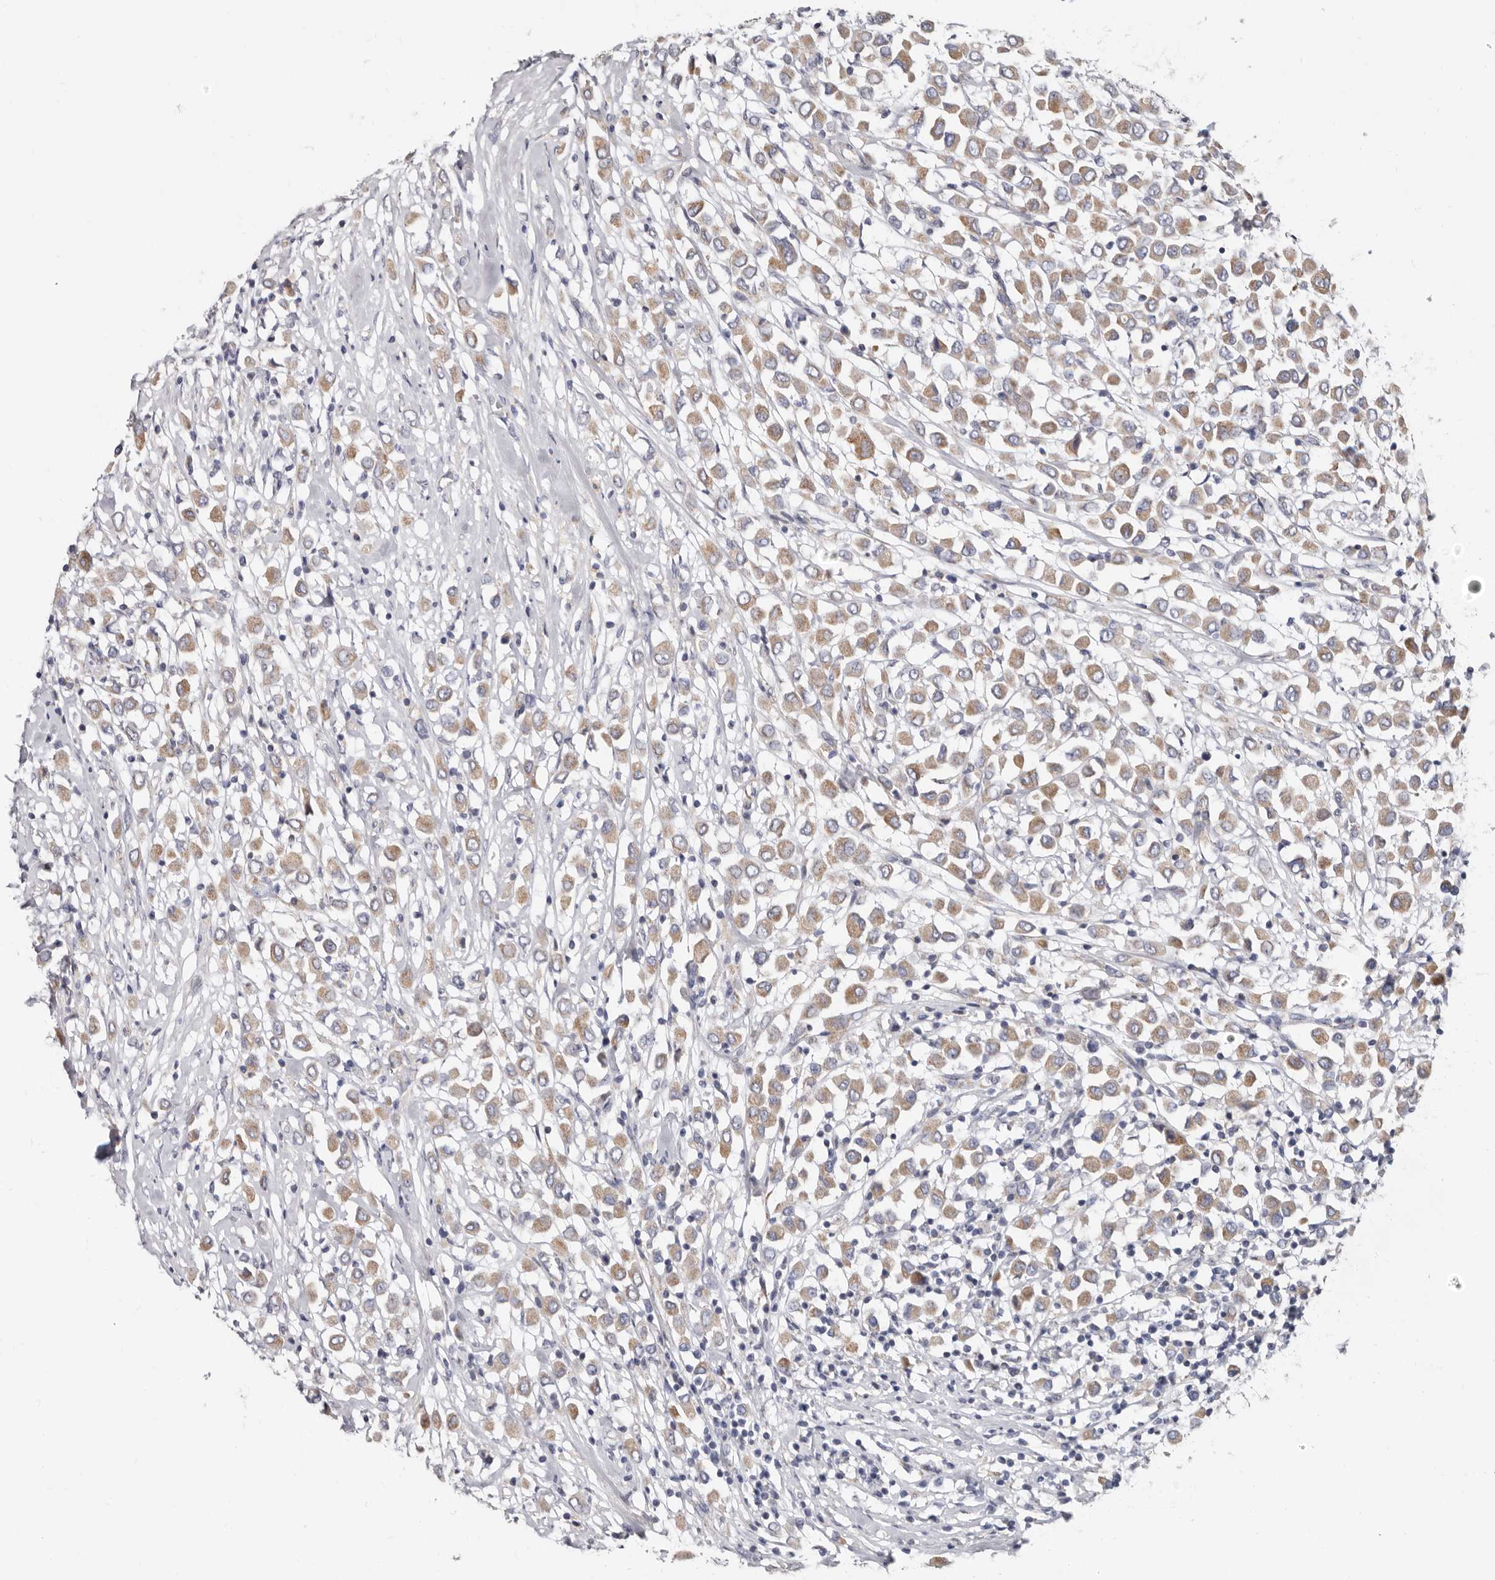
{"staining": {"intensity": "moderate", "quantity": ">75%", "location": "cytoplasmic/membranous"}, "tissue": "breast cancer", "cell_type": "Tumor cells", "image_type": "cancer", "snomed": [{"axis": "morphology", "description": "Duct carcinoma"}, {"axis": "topography", "description": "Breast"}], "caption": "Breast cancer stained with DAB IHC demonstrates medium levels of moderate cytoplasmic/membranous expression in approximately >75% of tumor cells.", "gene": "RSPO2", "patient": {"sex": "female", "age": 61}}